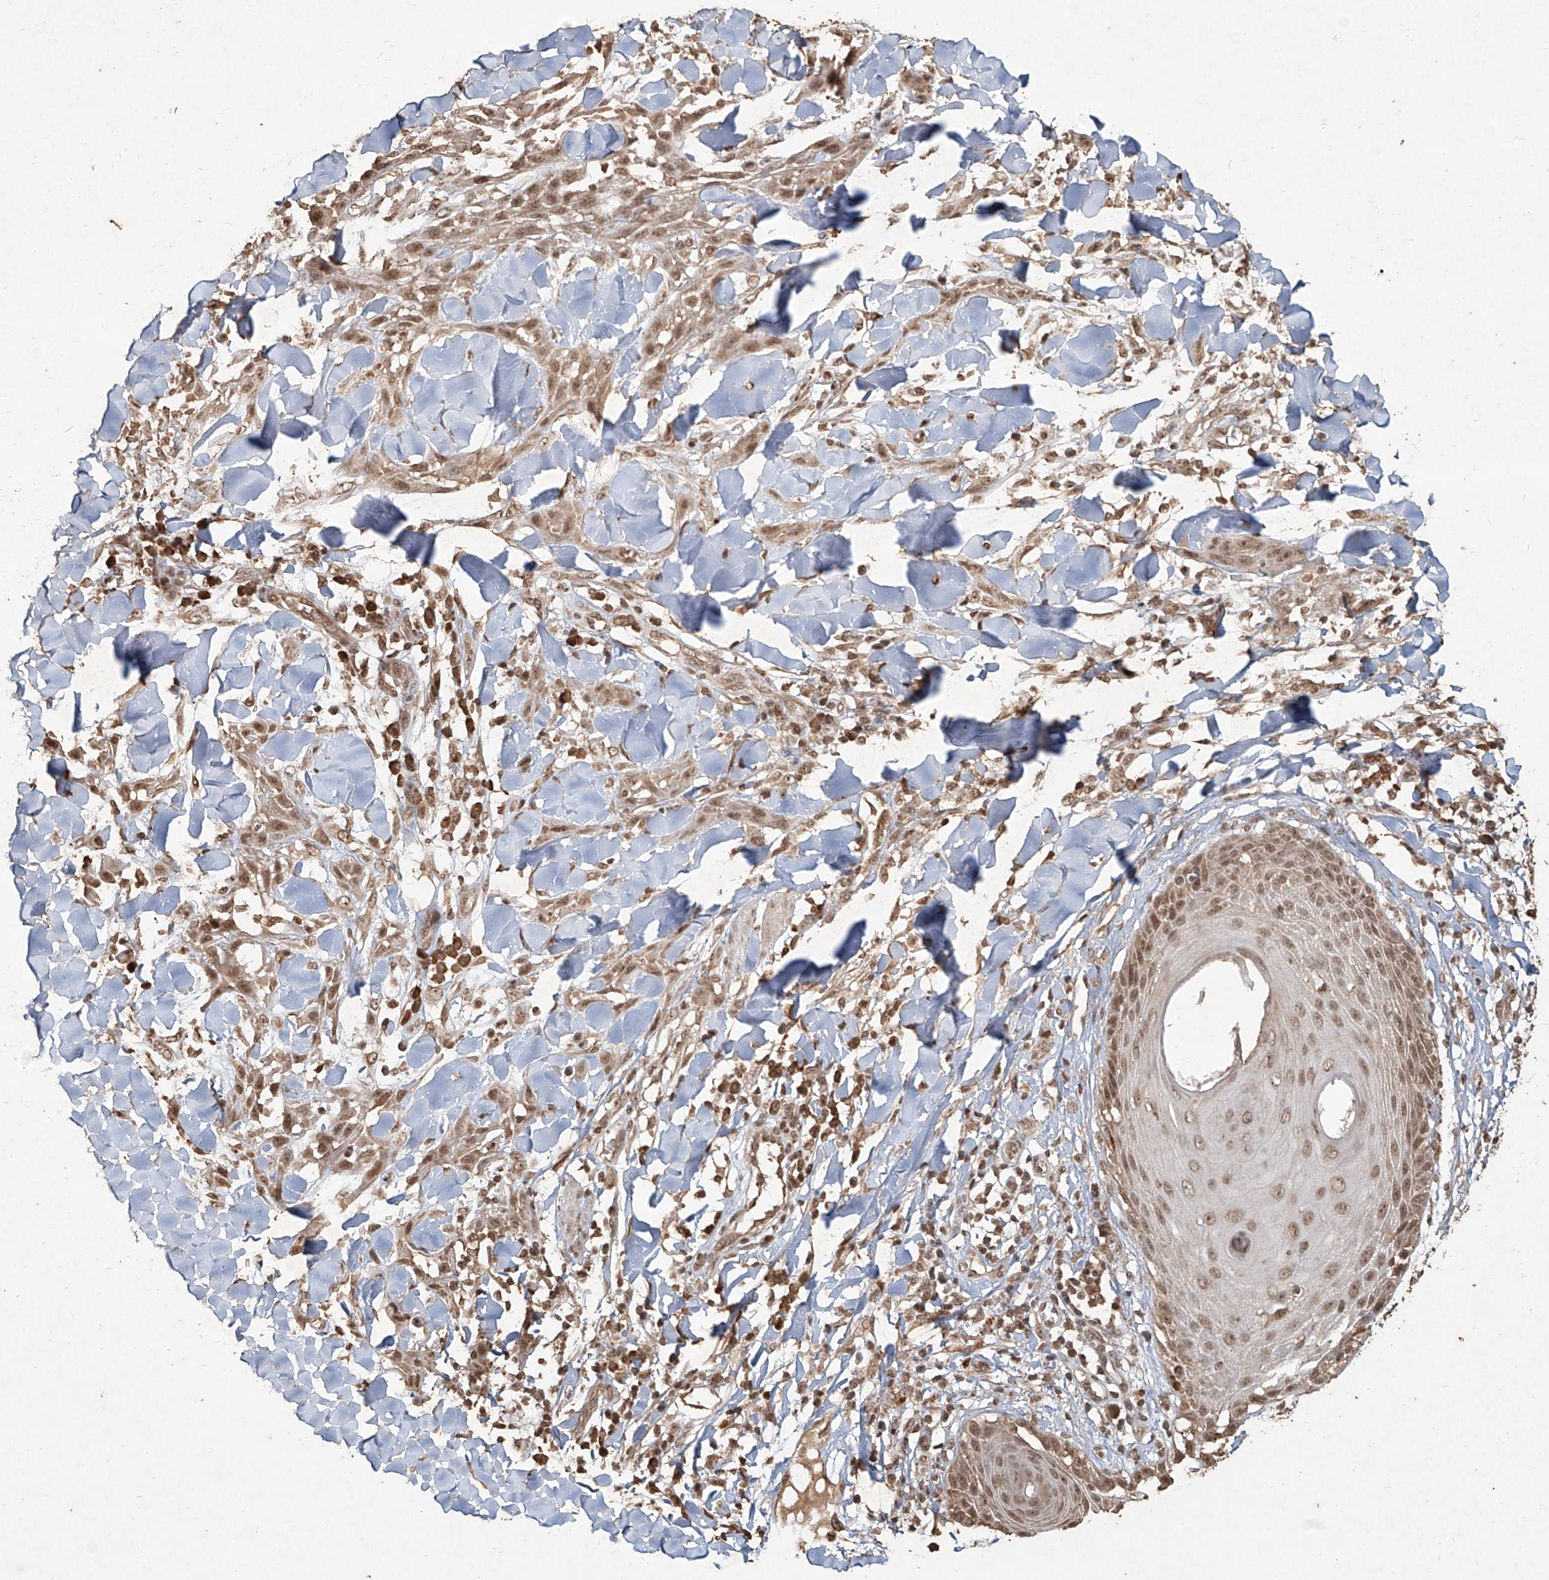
{"staining": {"intensity": "moderate", "quantity": ">75%", "location": "nuclear"}, "tissue": "skin cancer", "cell_type": "Tumor cells", "image_type": "cancer", "snomed": [{"axis": "morphology", "description": "Squamous cell carcinoma, NOS"}, {"axis": "topography", "description": "Skin"}], "caption": "A brown stain shows moderate nuclear staining of a protein in squamous cell carcinoma (skin) tumor cells.", "gene": "UBE2K", "patient": {"sex": "male", "age": 24}}